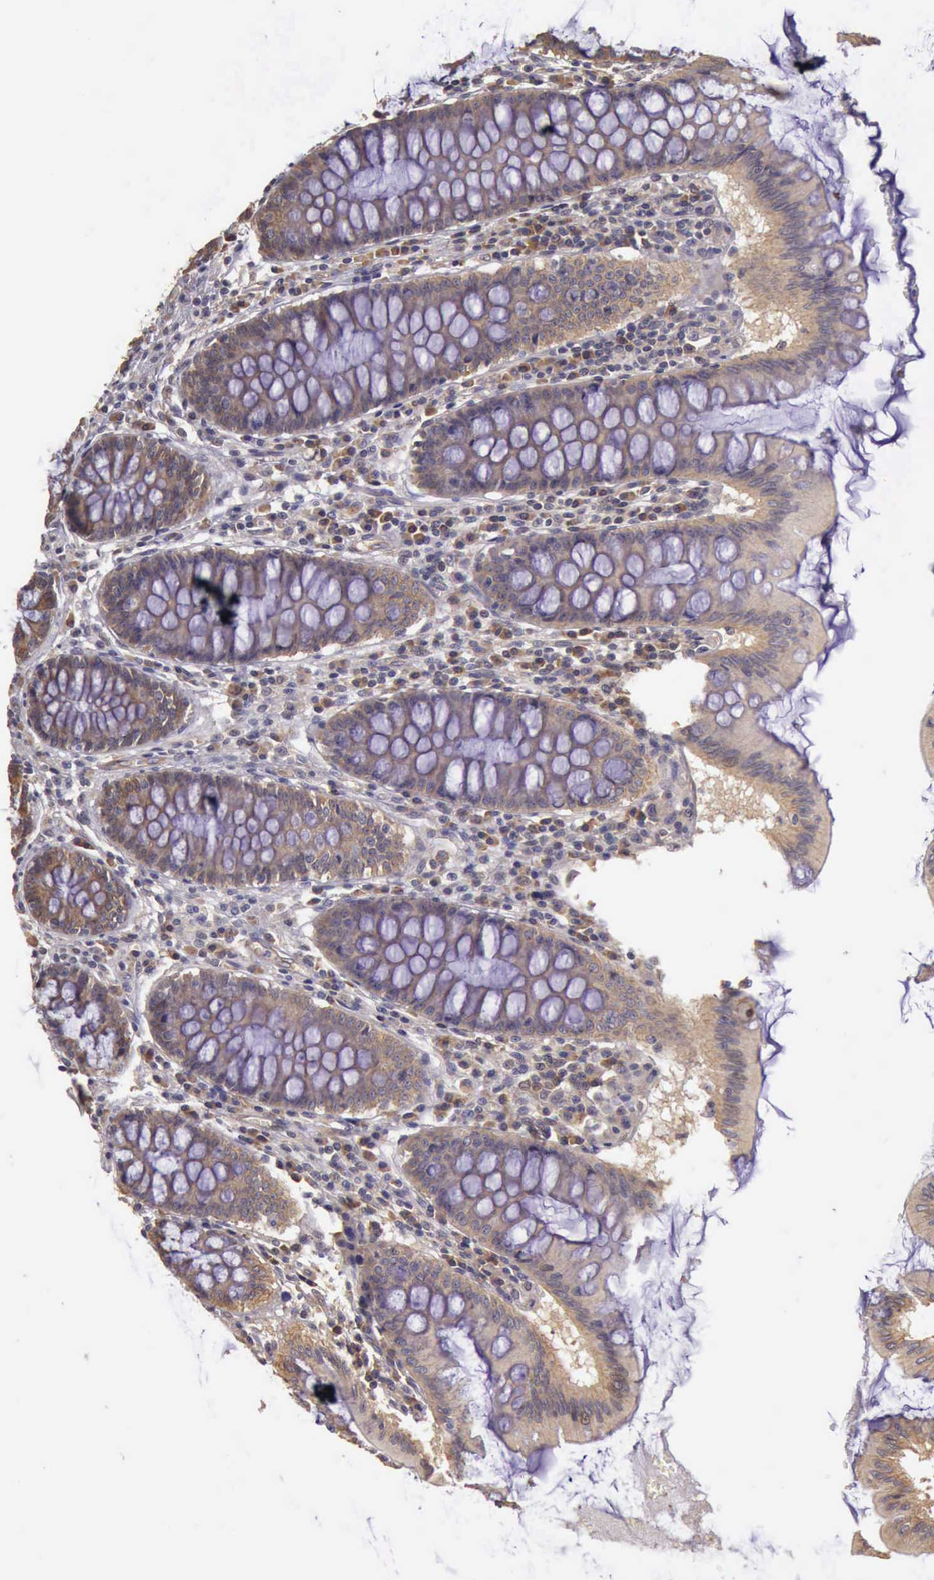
{"staining": {"intensity": "weak", "quantity": "25%-75%", "location": "cytoplasmic/membranous"}, "tissue": "colon", "cell_type": "Endothelial cells", "image_type": "normal", "snomed": [{"axis": "morphology", "description": "Normal tissue, NOS"}, {"axis": "topography", "description": "Colon"}], "caption": "Colon stained with DAB immunohistochemistry (IHC) displays low levels of weak cytoplasmic/membranous positivity in about 25%-75% of endothelial cells.", "gene": "EIF5", "patient": {"sex": "male", "age": 62}}